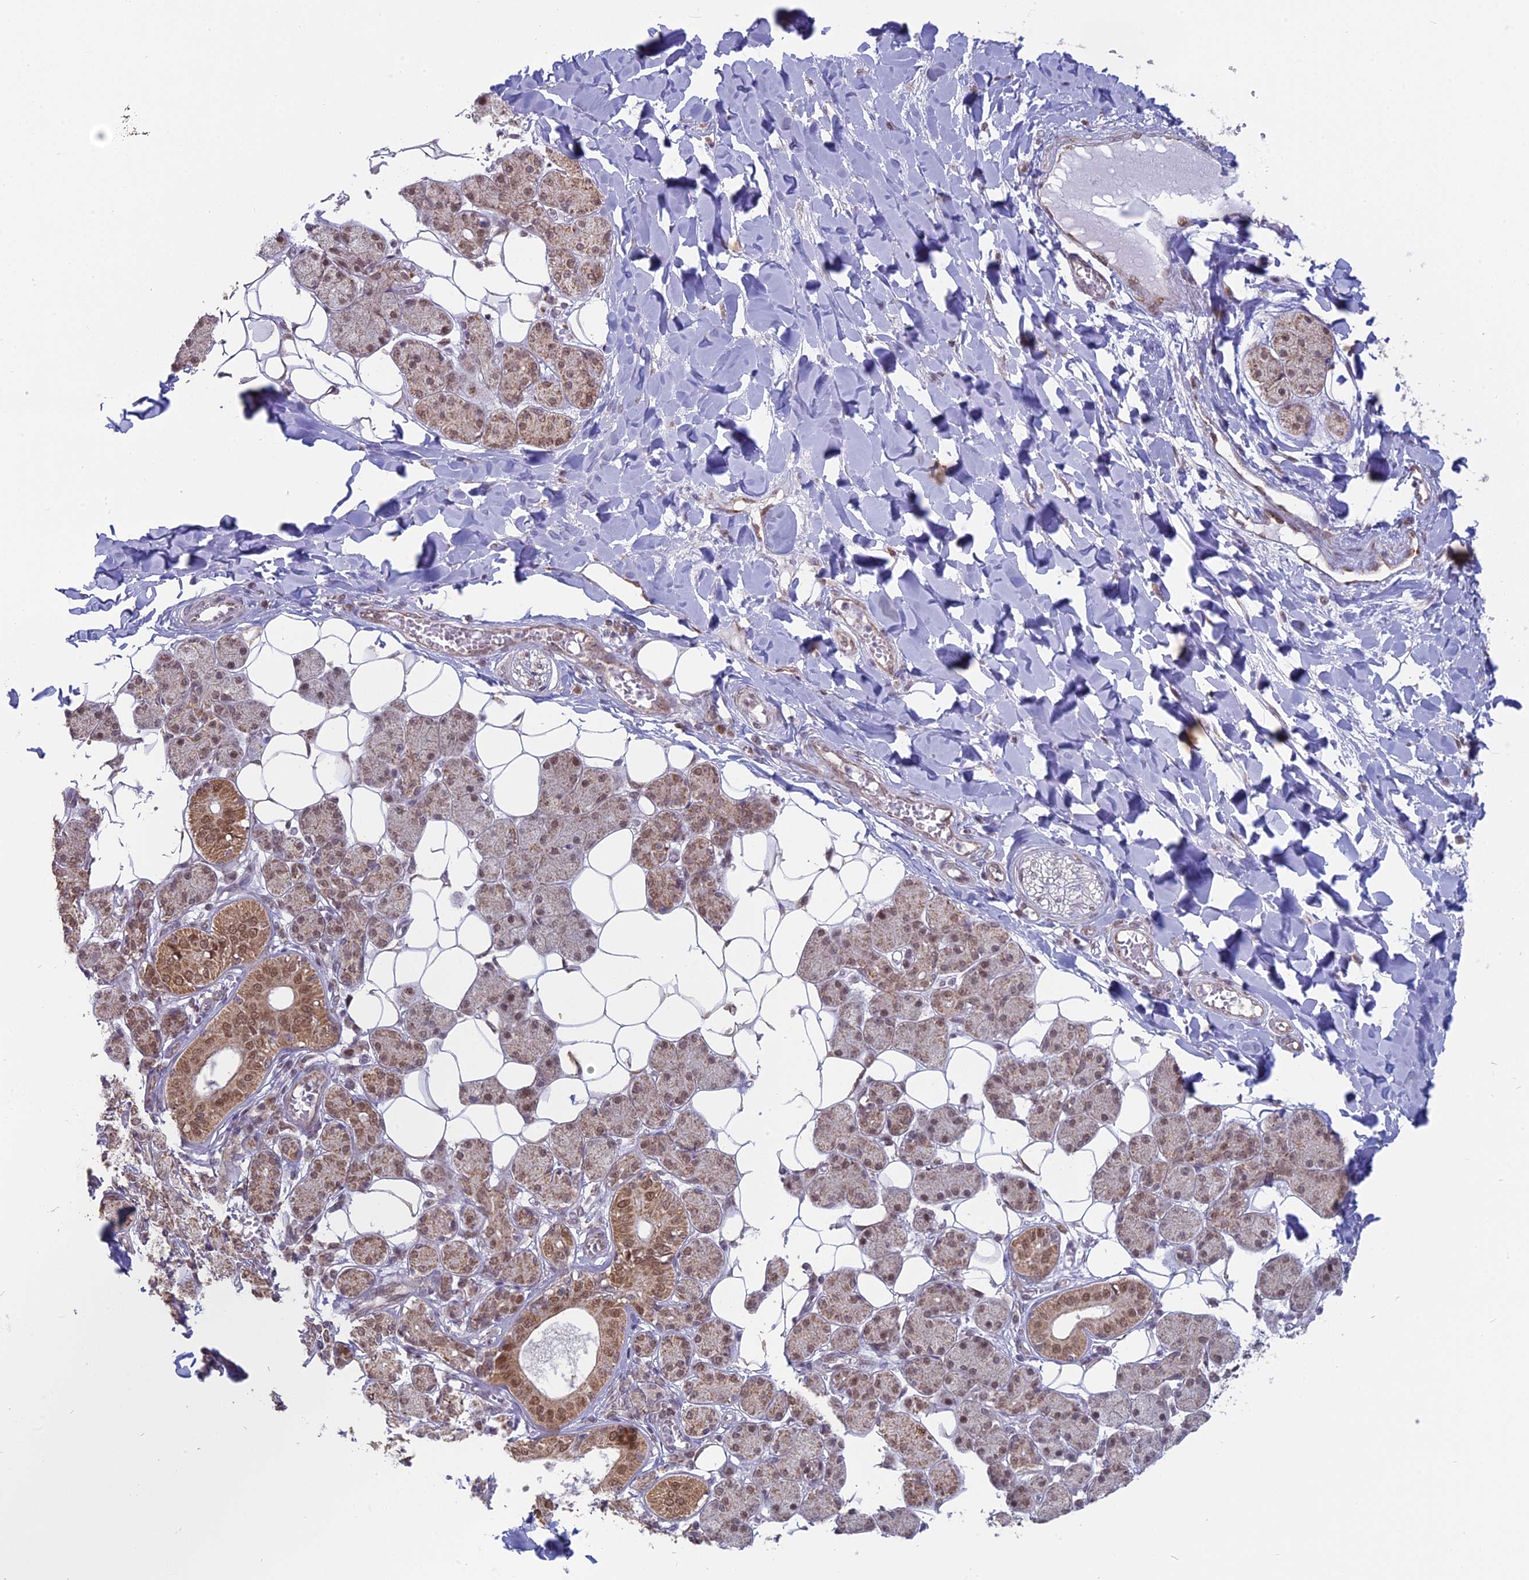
{"staining": {"intensity": "moderate", "quantity": "25%-75%", "location": "cytoplasmic/membranous,nuclear"}, "tissue": "salivary gland", "cell_type": "Glandular cells", "image_type": "normal", "snomed": [{"axis": "morphology", "description": "Normal tissue, NOS"}, {"axis": "topography", "description": "Salivary gland"}], "caption": "Immunohistochemical staining of benign salivary gland displays 25%-75% levels of moderate cytoplasmic/membranous,nuclear protein expression in about 25%-75% of glandular cells.", "gene": "ARHGAP40", "patient": {"sex": "female", "age": 33}}